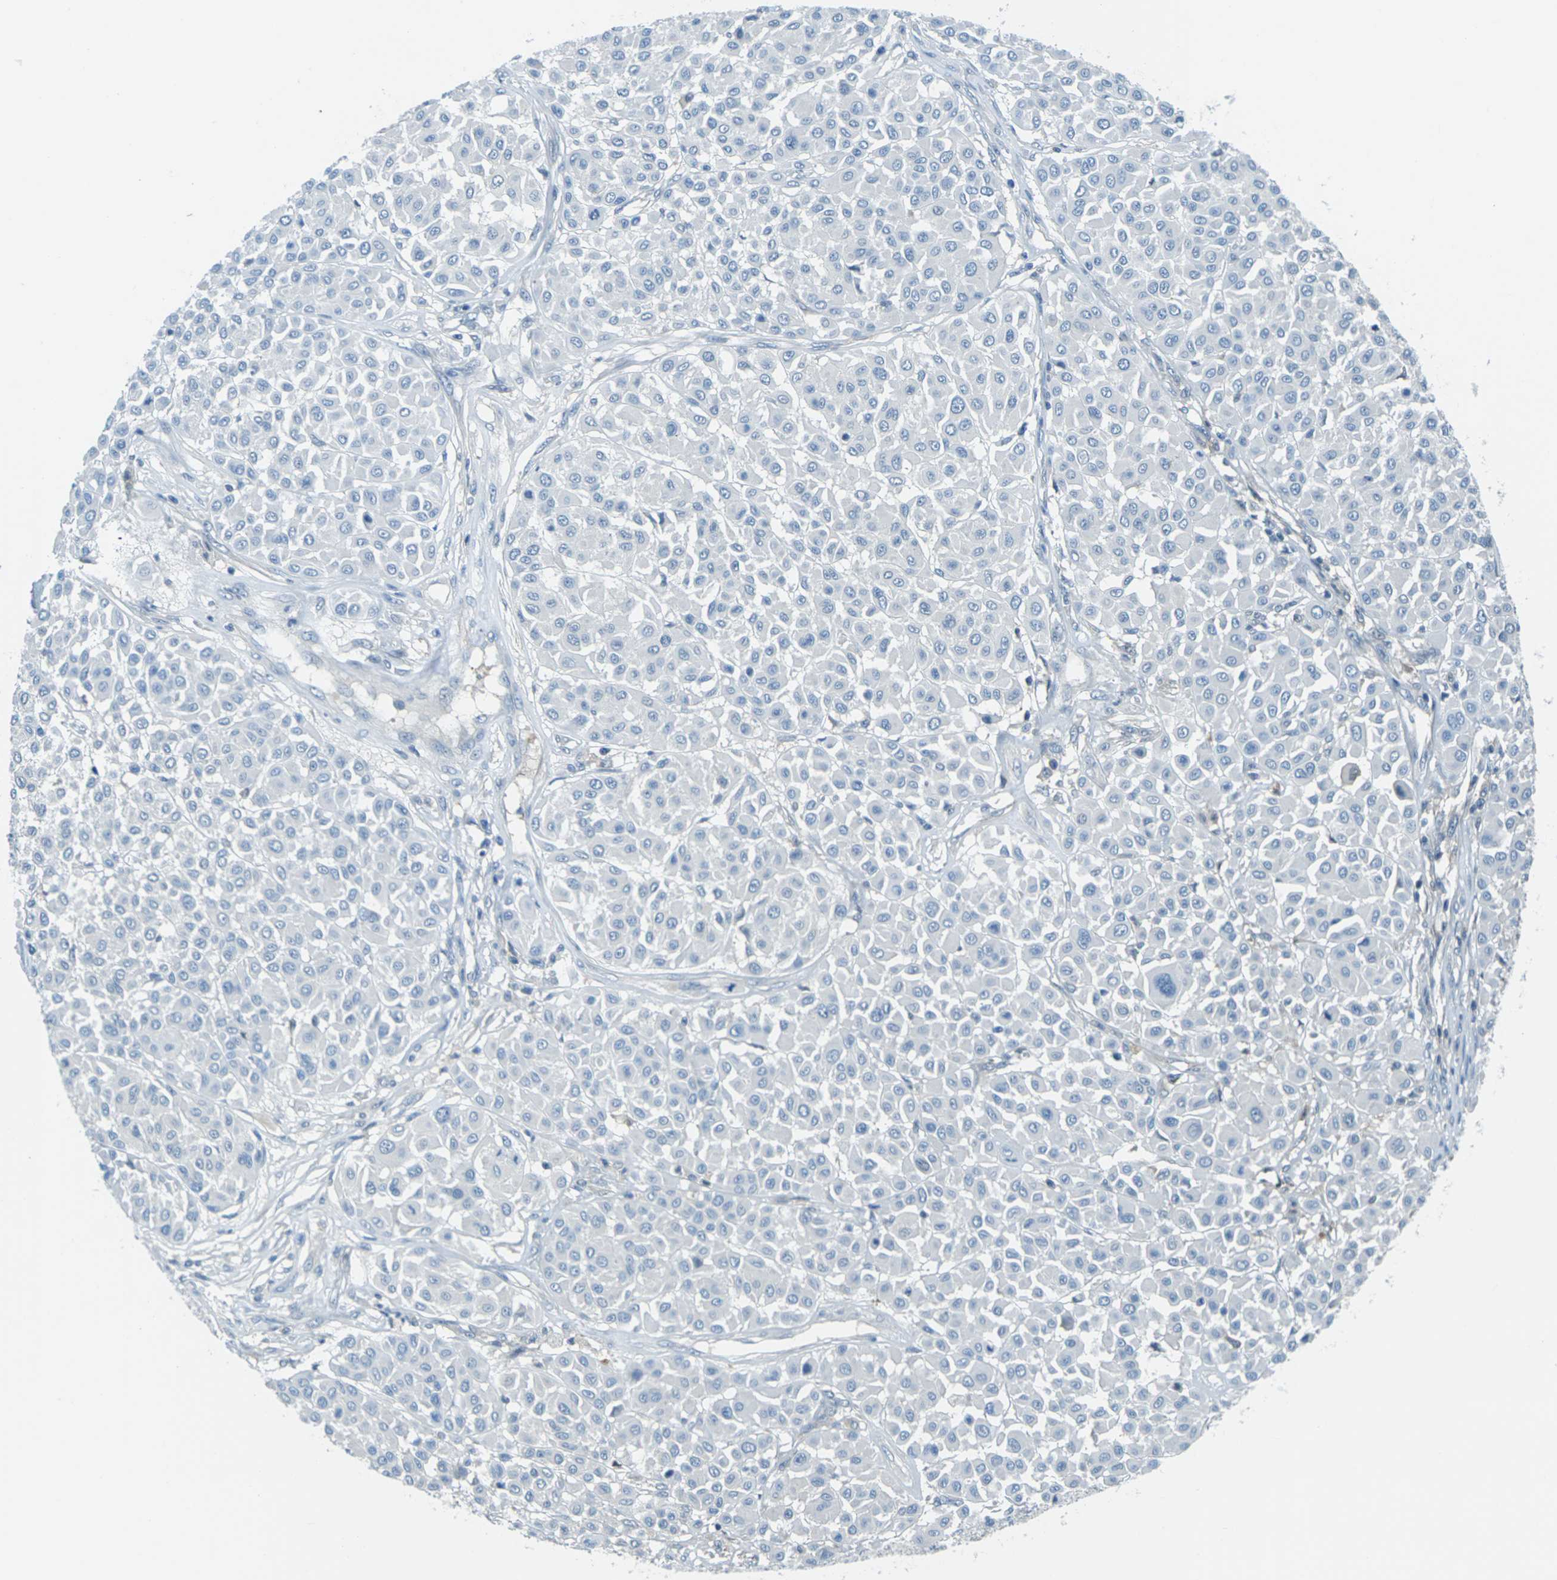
{"staining": {"intensity": "negative", "quantity": "none", "location": "none"}, "tissue": "melanoma", "cell_type": "Tumor cells", "image_type": "cancer", "snomed": [{"axis": "morphology", "description": "Malignant melanoma, Metastatic site"}, {"axis": "topography", "description": "Soft tissue"}], "caption": "Human melanoma stained for a protein using immunohistochemistry (IHC) displays no expression in tumor cells.", "gene": "NANOS2", "patient": {"sex": "male", "age": 41}}